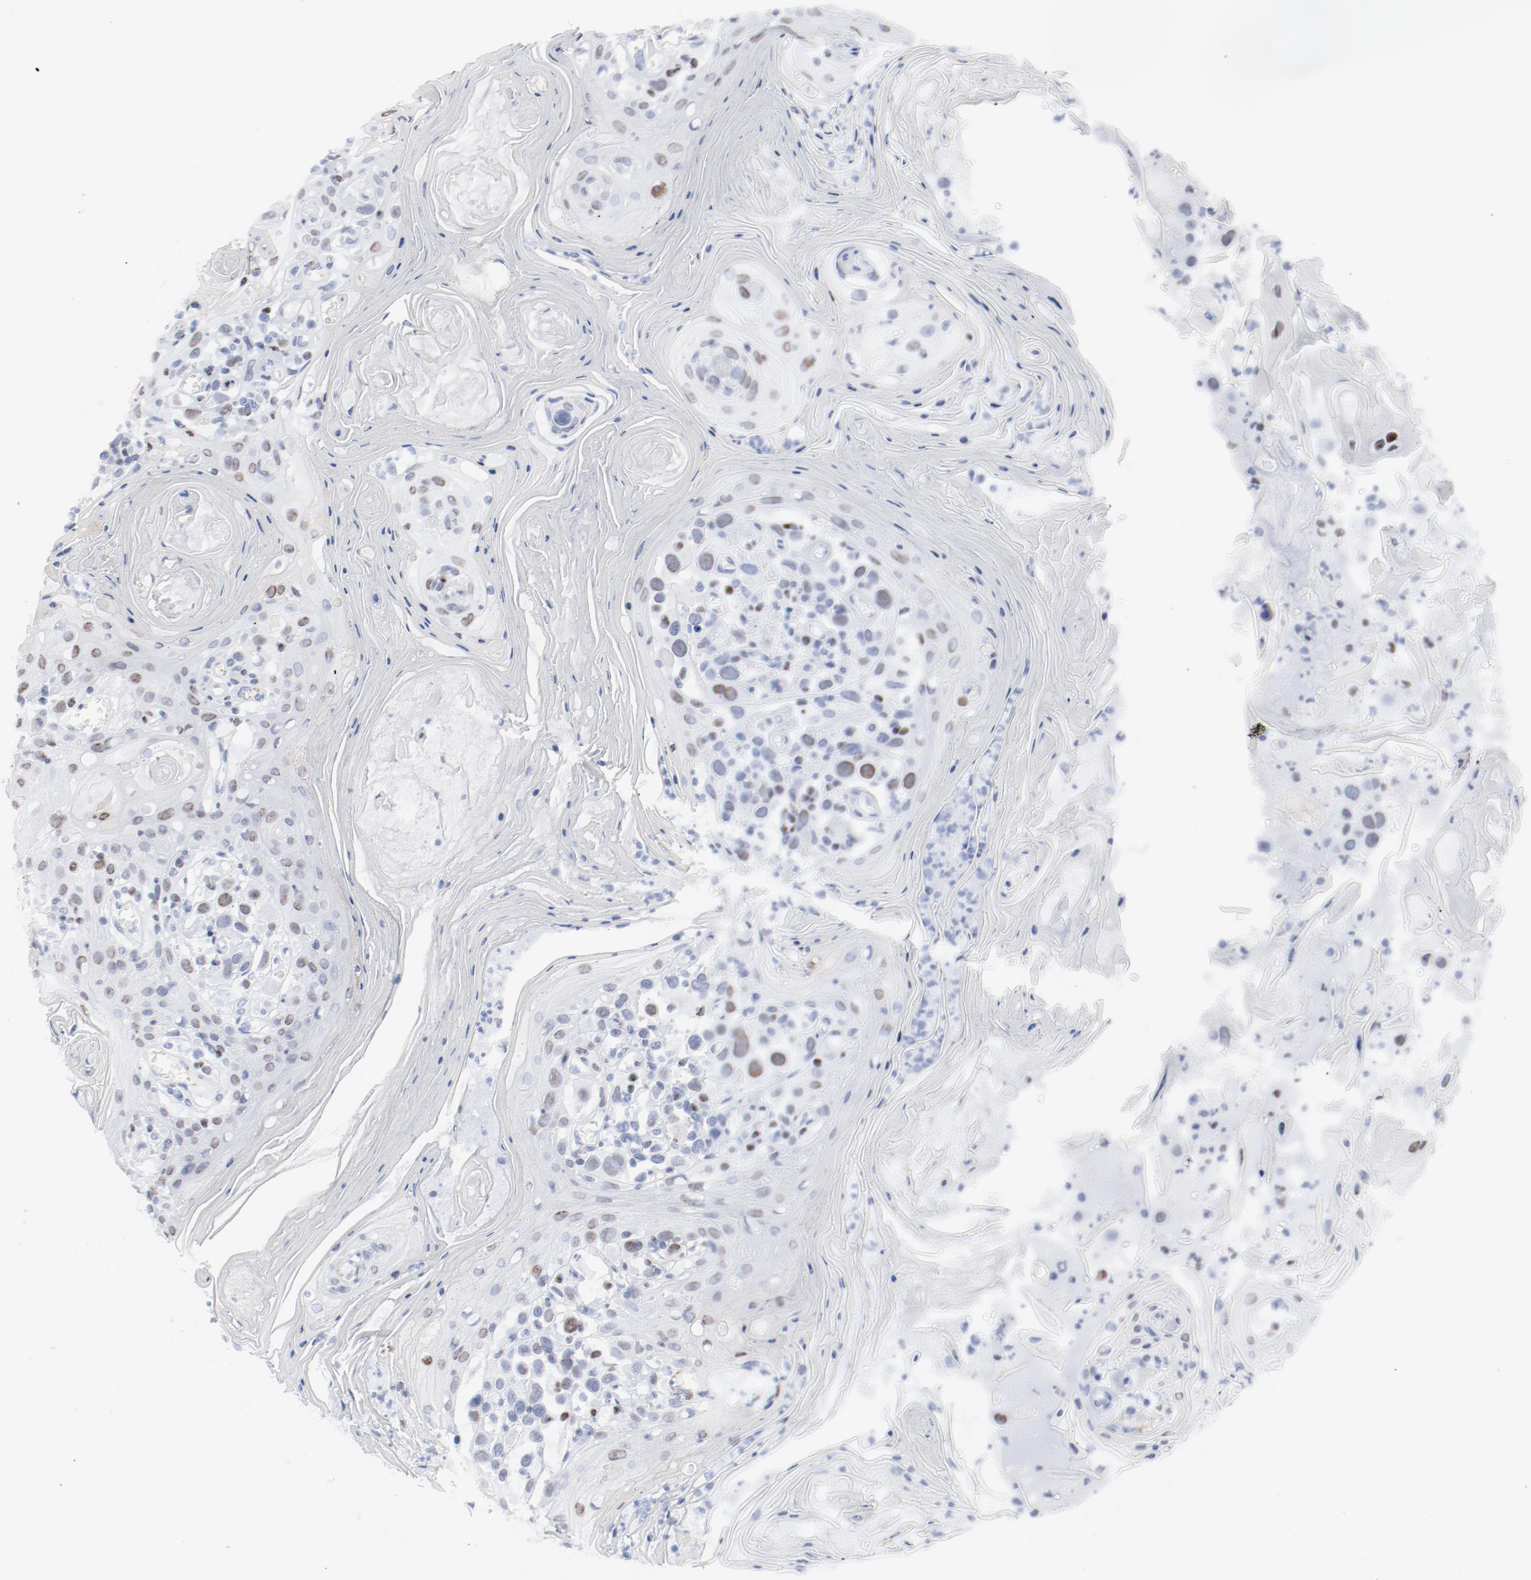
{"staining": {"intensity": "moderate", "quantity": "25%-75%", "location": "nuclear"}, "tissue": "head and neck cancer", "cell_type": "Tumor cells", "image_type": "cancer", "snomed": [{"axis": "morphology", "description": "Squamous cell carcinoma, NOS"}, {"axis": "topography", "description": "Oral tissue"}, {"axis": "topography", "description": "Head-Neck"}], "caption": "A brown stain highlights moderate nuclear positivity of a protein in squamous cell carcinoma (head and neck) tumor cells.", "gene": "SMARCC2", "patient": {"sex": "female", "age": 76}}